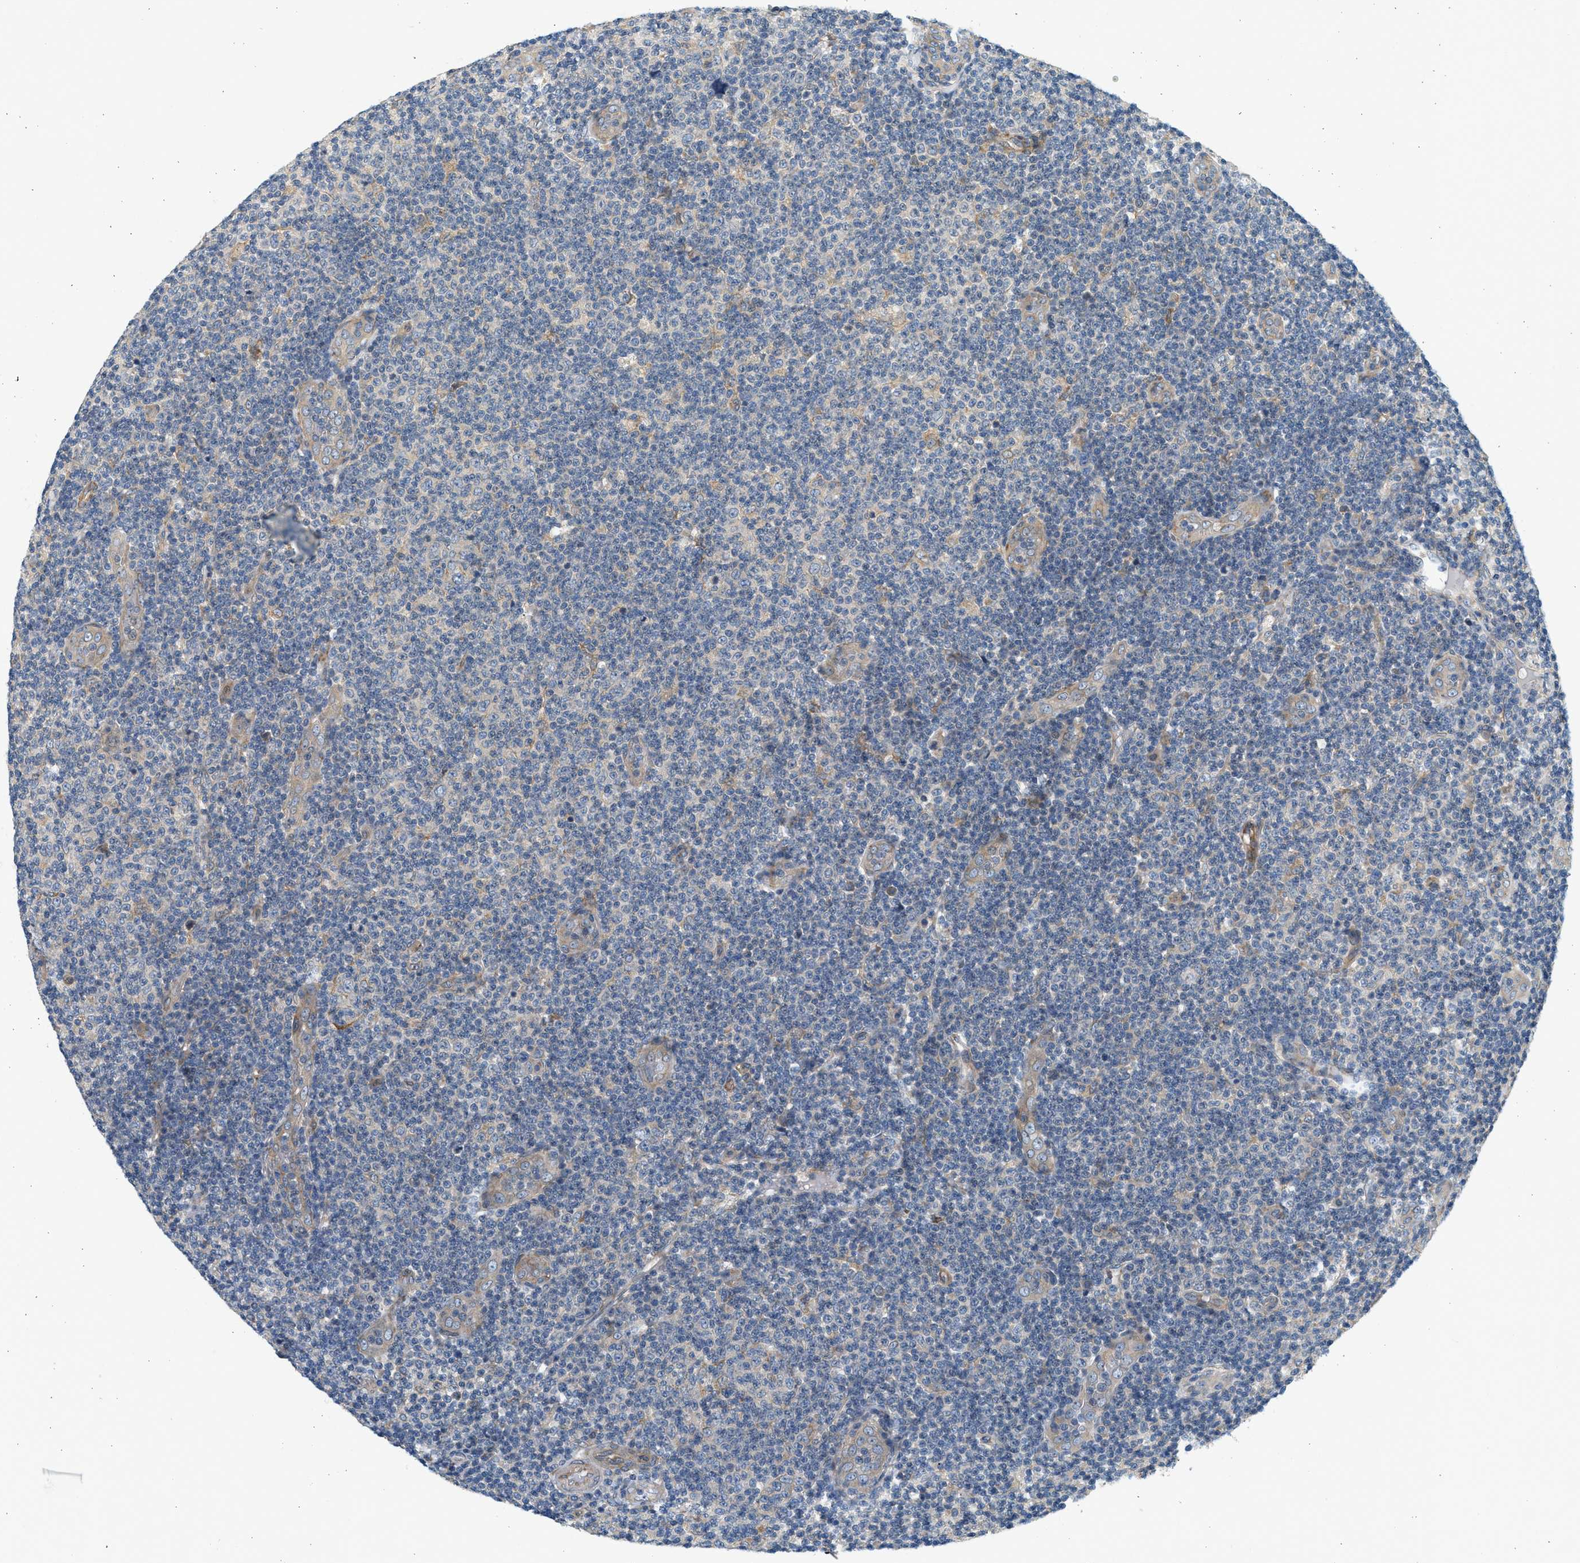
{"staining": {"intensity": "negative", "quantity": "none", "location": "none"}, "tissue": "lymphoma", "cell_type": "Tumor cells", "image_type": "cancer", "snomed": [{"axis": "morphology", "description": "Malignant lymphoma, non-Hodgkin's type, Low grade"}, {"axis": "topography", "description": "Lymph node"}], "caption": "There is no significant expression in tumor cells of lymphoma.", "gene": "KDELR2", "patient": {"sex": "male", "age": 83}}